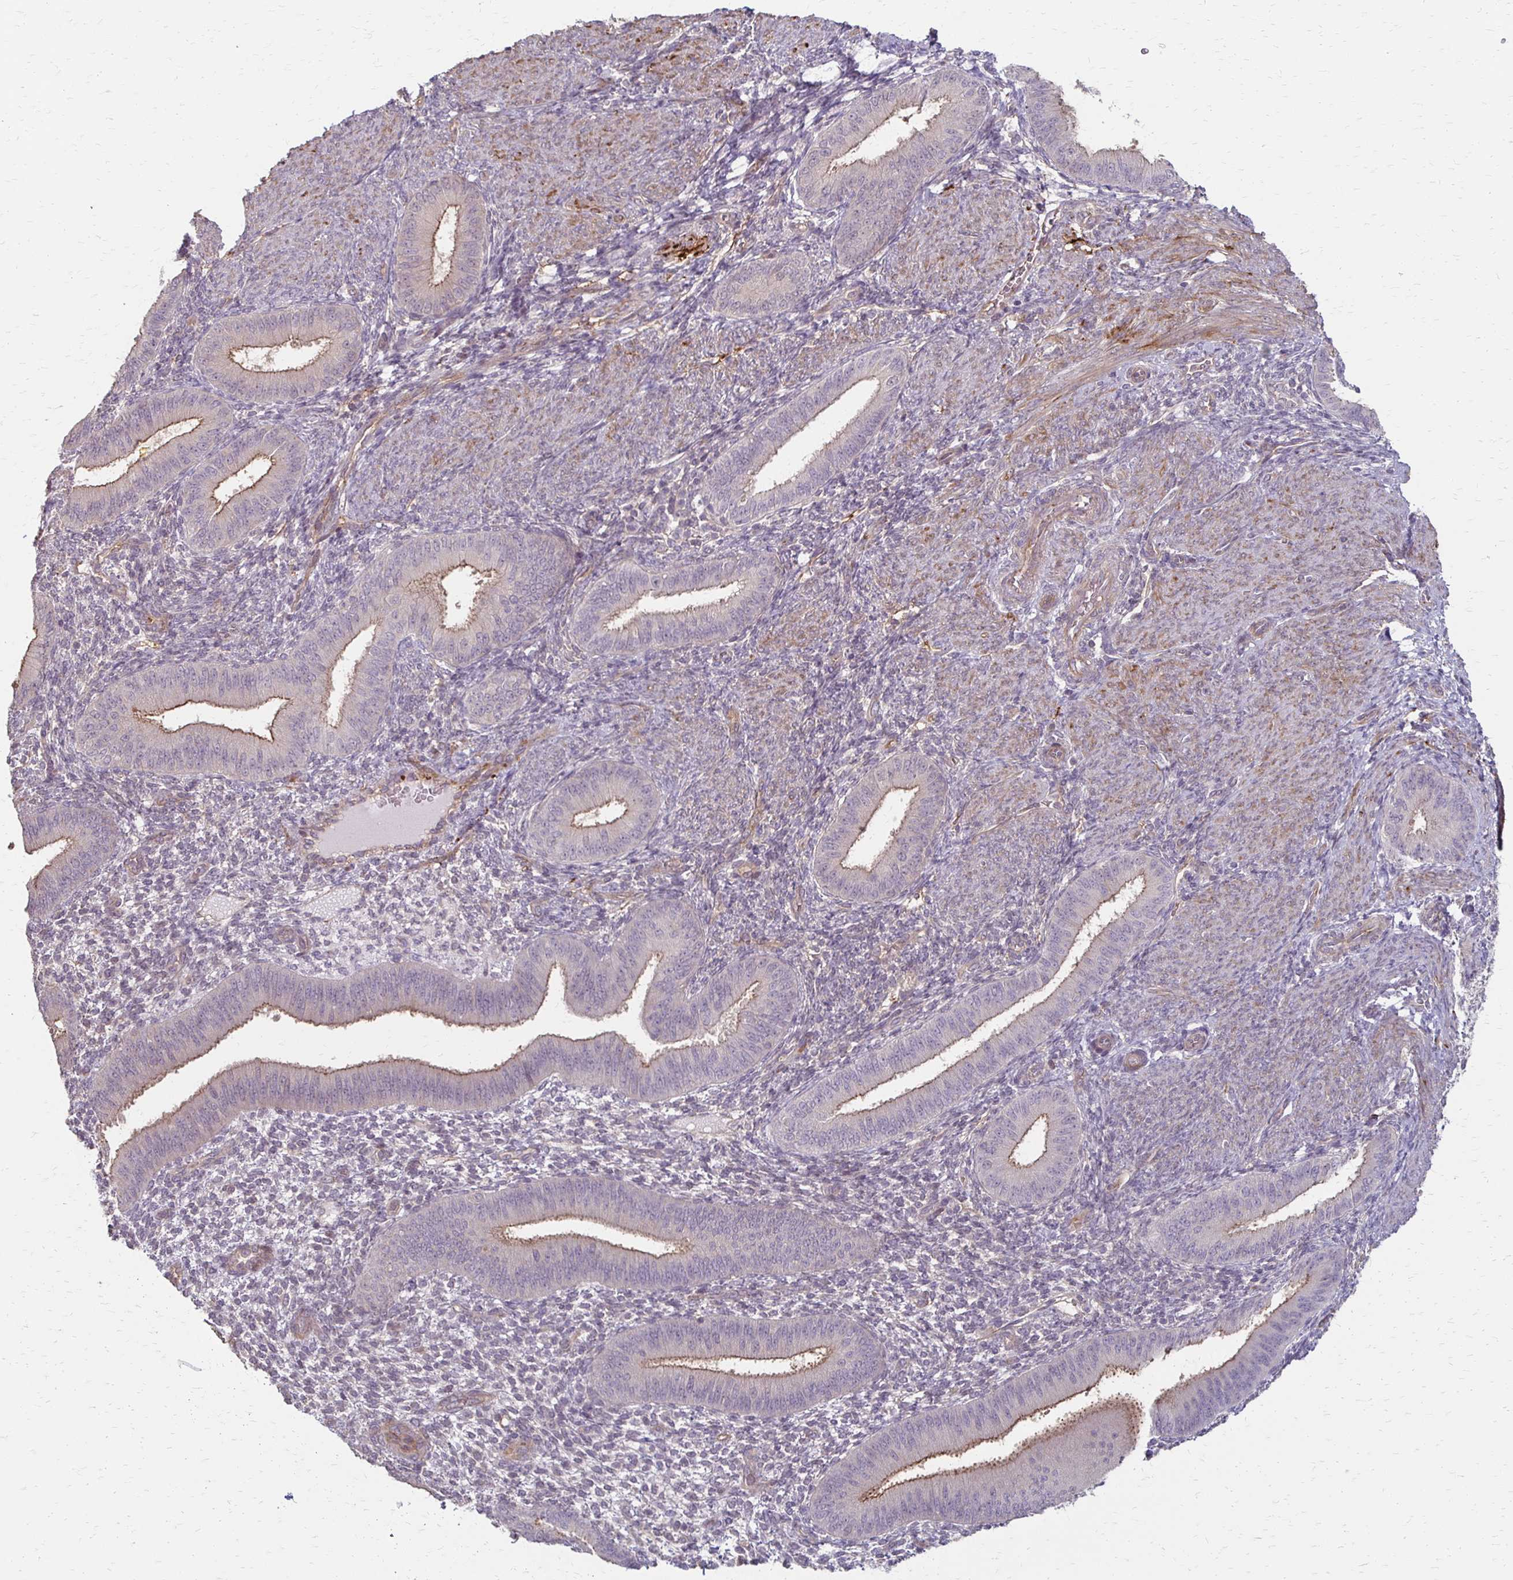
{"staining": {"intensity": "negative", "quantity": "none", "location": "none"}, "tissue": "endometrium", "cell_type": "Cells in endometrial stroma", "image_type": "normal", "snomed": [{"axis": "morphology", "description": "Normal tissue, NOS"}, {"axis": "topography", "description": "Endometrium"}], "caption": "DAB (3,3'-diaminobenzidine) immunohistochemical staining of unremarkable endometrium demonstrates no significant staining in cells in endometrial stroma.", "gene": "CFL2", "patient": {"sex": "female", "age": 39}}